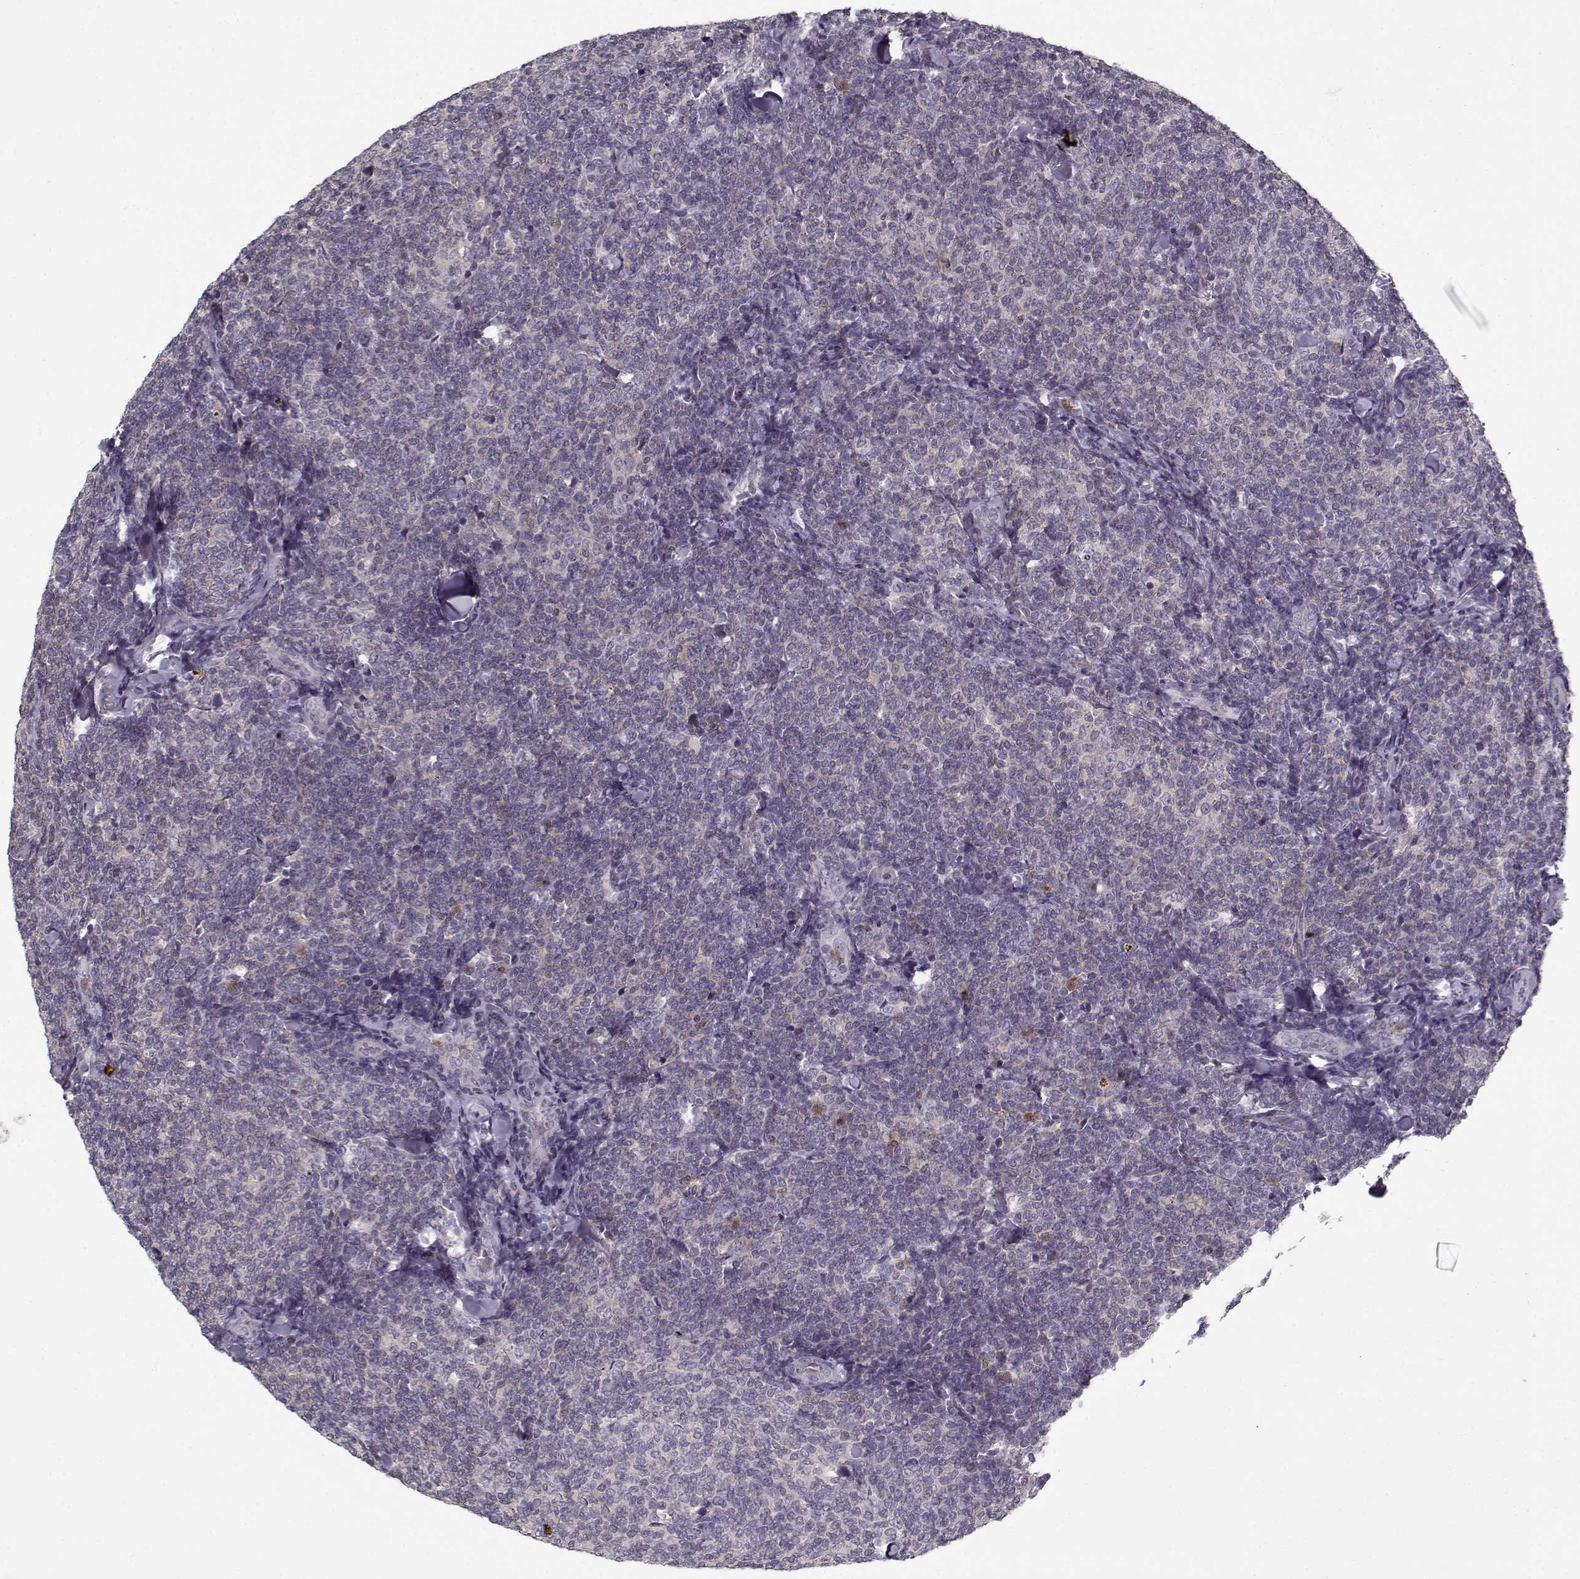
{"staining": {"intensity": "negative", "quantity": "none", "location": "none"}, "tissue": "lymphoma", "cell_type": "Tumor cells", "image_type": "cancer", "snomed": [{"axis": "morphology", "description": "Malignant lymphoma, non-Hodgkin's type, Low grade"}, {"axis": "topography", "description": "Lymph node"}], "caption": "This photomicrograph is of lymphoma stained with immunohistochemistry (IHC) to label a protein in brown with the nuclei are counter-stained blue. There is no expression in tumor cells.", "gene": "UNC13D", "patient": {"sex": "female", "age": 56}}